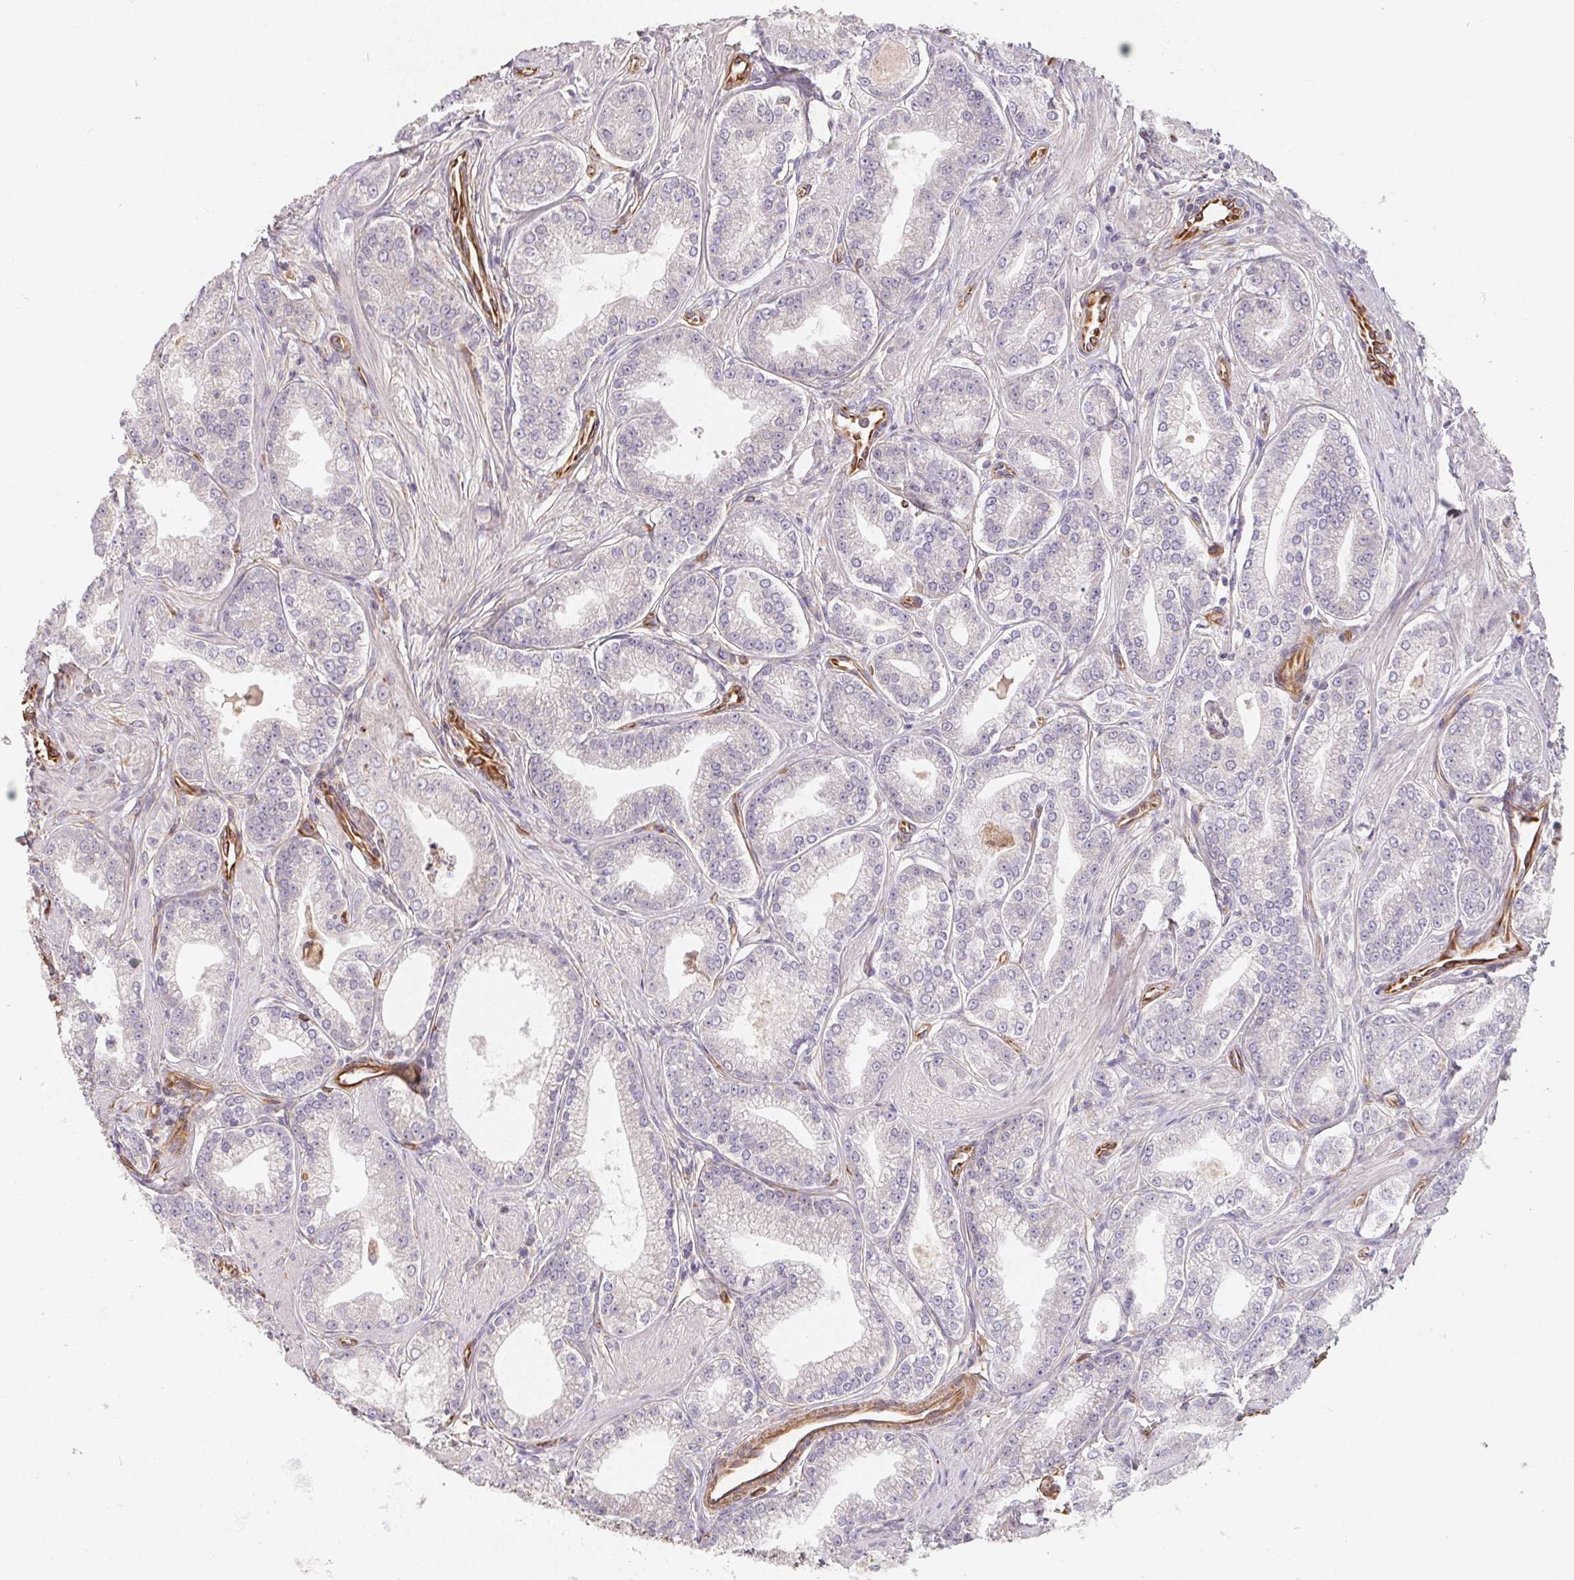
{"staining": {"intensity": "negative", "quantity": "none", "location": "none"}, "tissue": "prostate cancer", "cell_type": "Tumor cells", "image_type": "cancer", "snomed": [{"axis": "morphology", "description": "Adenocarcinoma, NOS"}, {"axis": "topography", "description": "Prostate"}], "caption": "Micrograph shows no protein staining in tumor cells of adenocarcinoma (prostate) tissue.", "gene": "TBKBP1", "patient": {"sex": "male", "age": 71}}